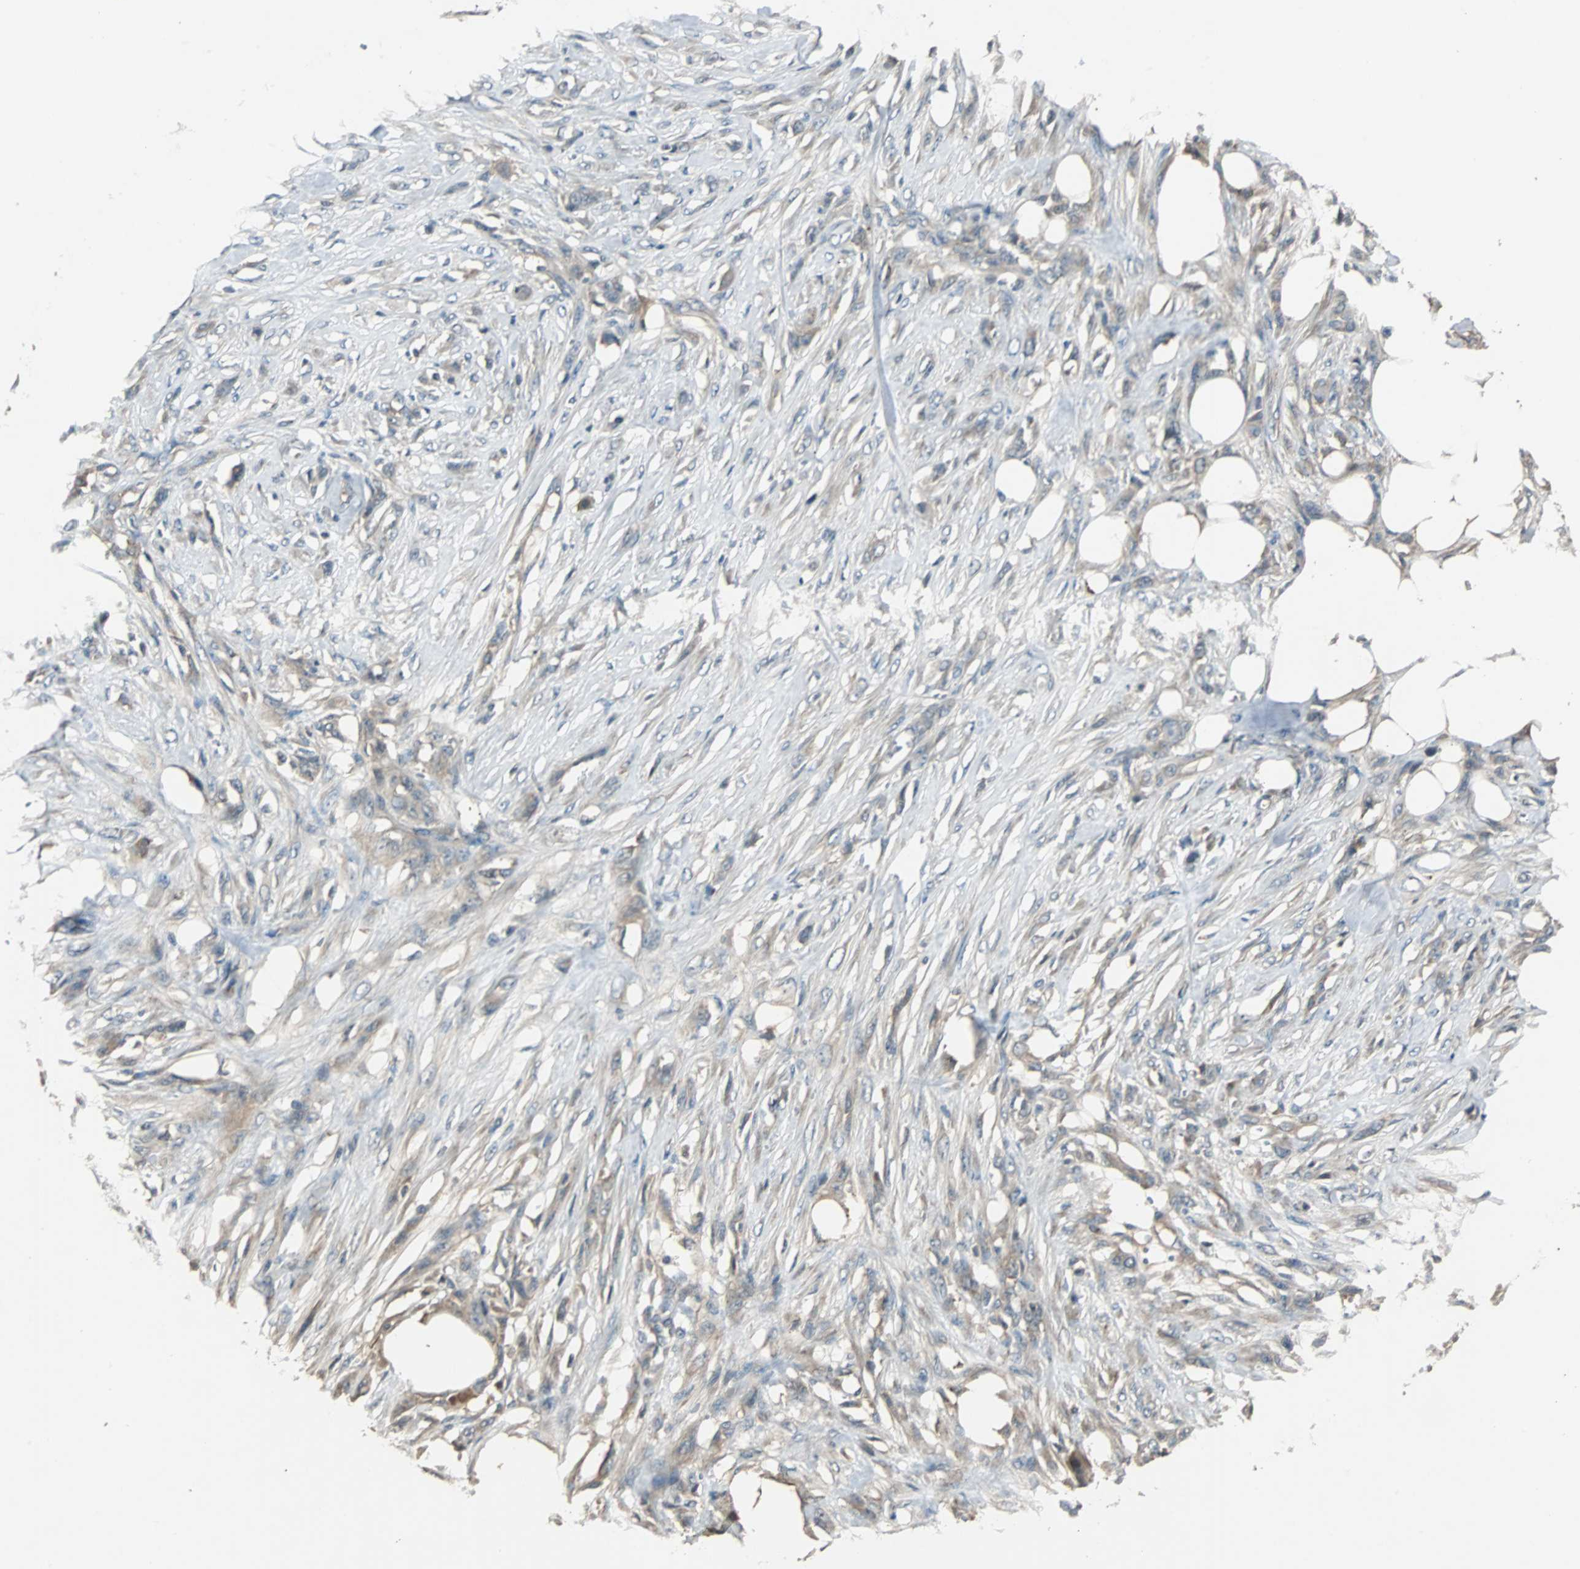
{"staining": {"intensity": "weak", "quantity": "25%-75%", "location": "cytoplasmic/membranous"}, "tissue": "skin cancer", "cell_type": "Tumor cells", "image_type": "cancer", "snomed": [{"axis": "morphology", "description": "Normal tissue, NOS"}, {"axis": "morphology", "description": "Squamous cell carcinoma, NOS"}, {"axis": "topography", "description": "Skin"}], "caption": "Skin cancer stained with a brown dye exhibits weak cytoplasmic/membranous positive expression in approximately 25%-75% of tumor cells.", "gene": "ABHD2", "patient": {"sex": "female", "age": 59}}